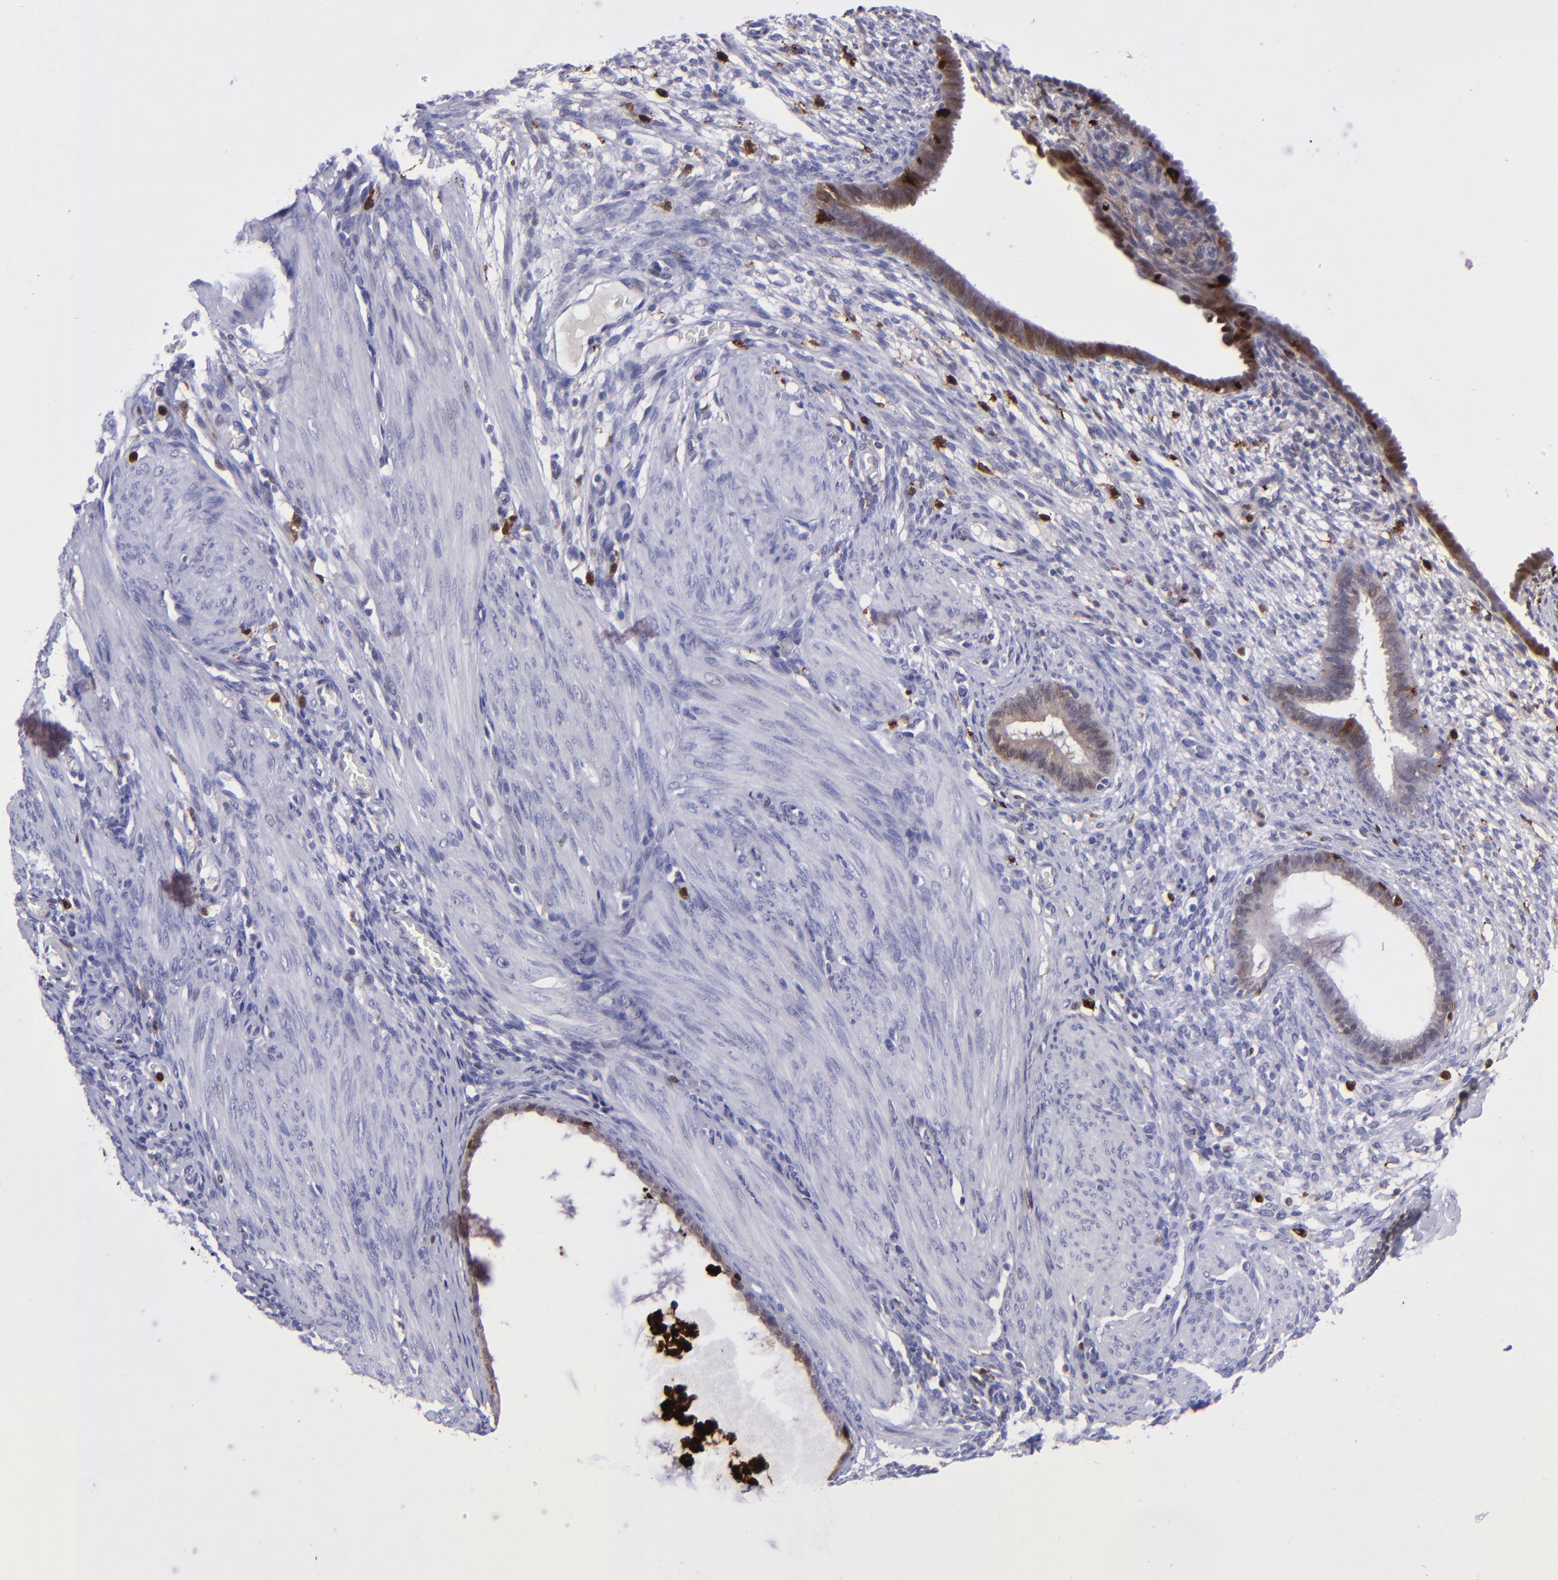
{"staining": {"intensity": "negative", "quantity": "none", "location": "none"}, "tissue": "endometrium", "cell_type": "Cells in endometrial stroma", "image_type": "normal", "snomed": [{"axis": "morphology", "description": "Normal tissue, NOS"}, {"axis": "topography", "description": "Endometrium"}], "caption": "IHC image of benign endometrium: human endometrium stained with DAB (3,3'-diaminobenzidine) shows no significant protein positivity in cells in endometrial stroma. (DAB (3,3'-diaminobenzidine) IHC with hematoxylin counter stain).", "gene": "TYMP", "patient": {"sex": "female", "age": 72}}